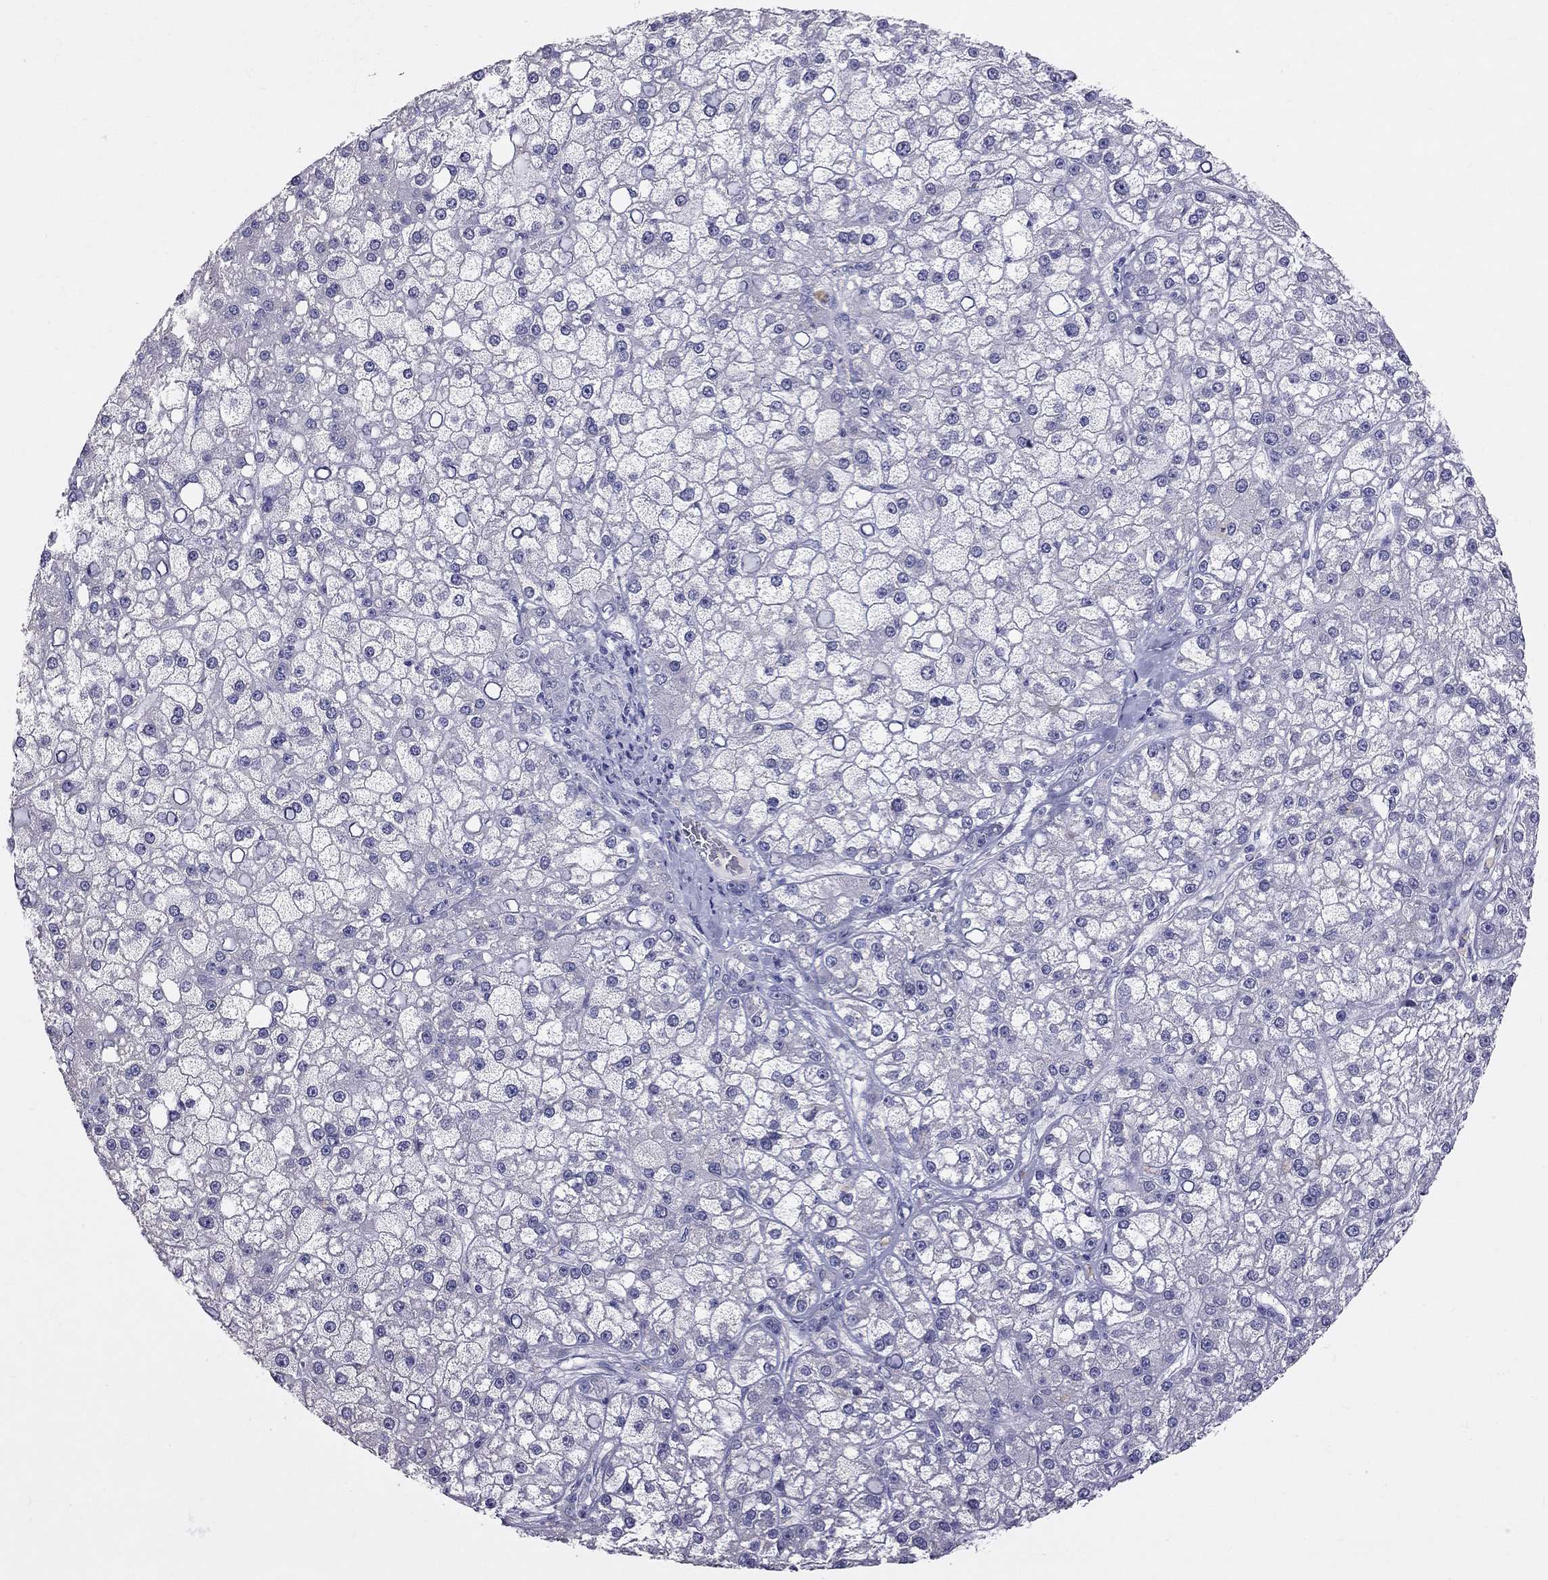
{"staining": {"intensity": "negative", "quantity": "none", "location": "none"}, "tissue": "liver cancer", "cell_type": "Tumor cells", "image_type": "cancer", "snomed": [{"axis": "morphology", "description": "Carcinoma, Hepatocellular, NOS"}, {"axis": "topography", "description": "Liver"}], "caption": "Immunohistochemistry image of hepatocellular carcinoma (liver) stained for a protein (brown), which displays no positivity in tumor cells.", "gene": "CFAP91", "patient": {"sex": "male", "age": 67}}